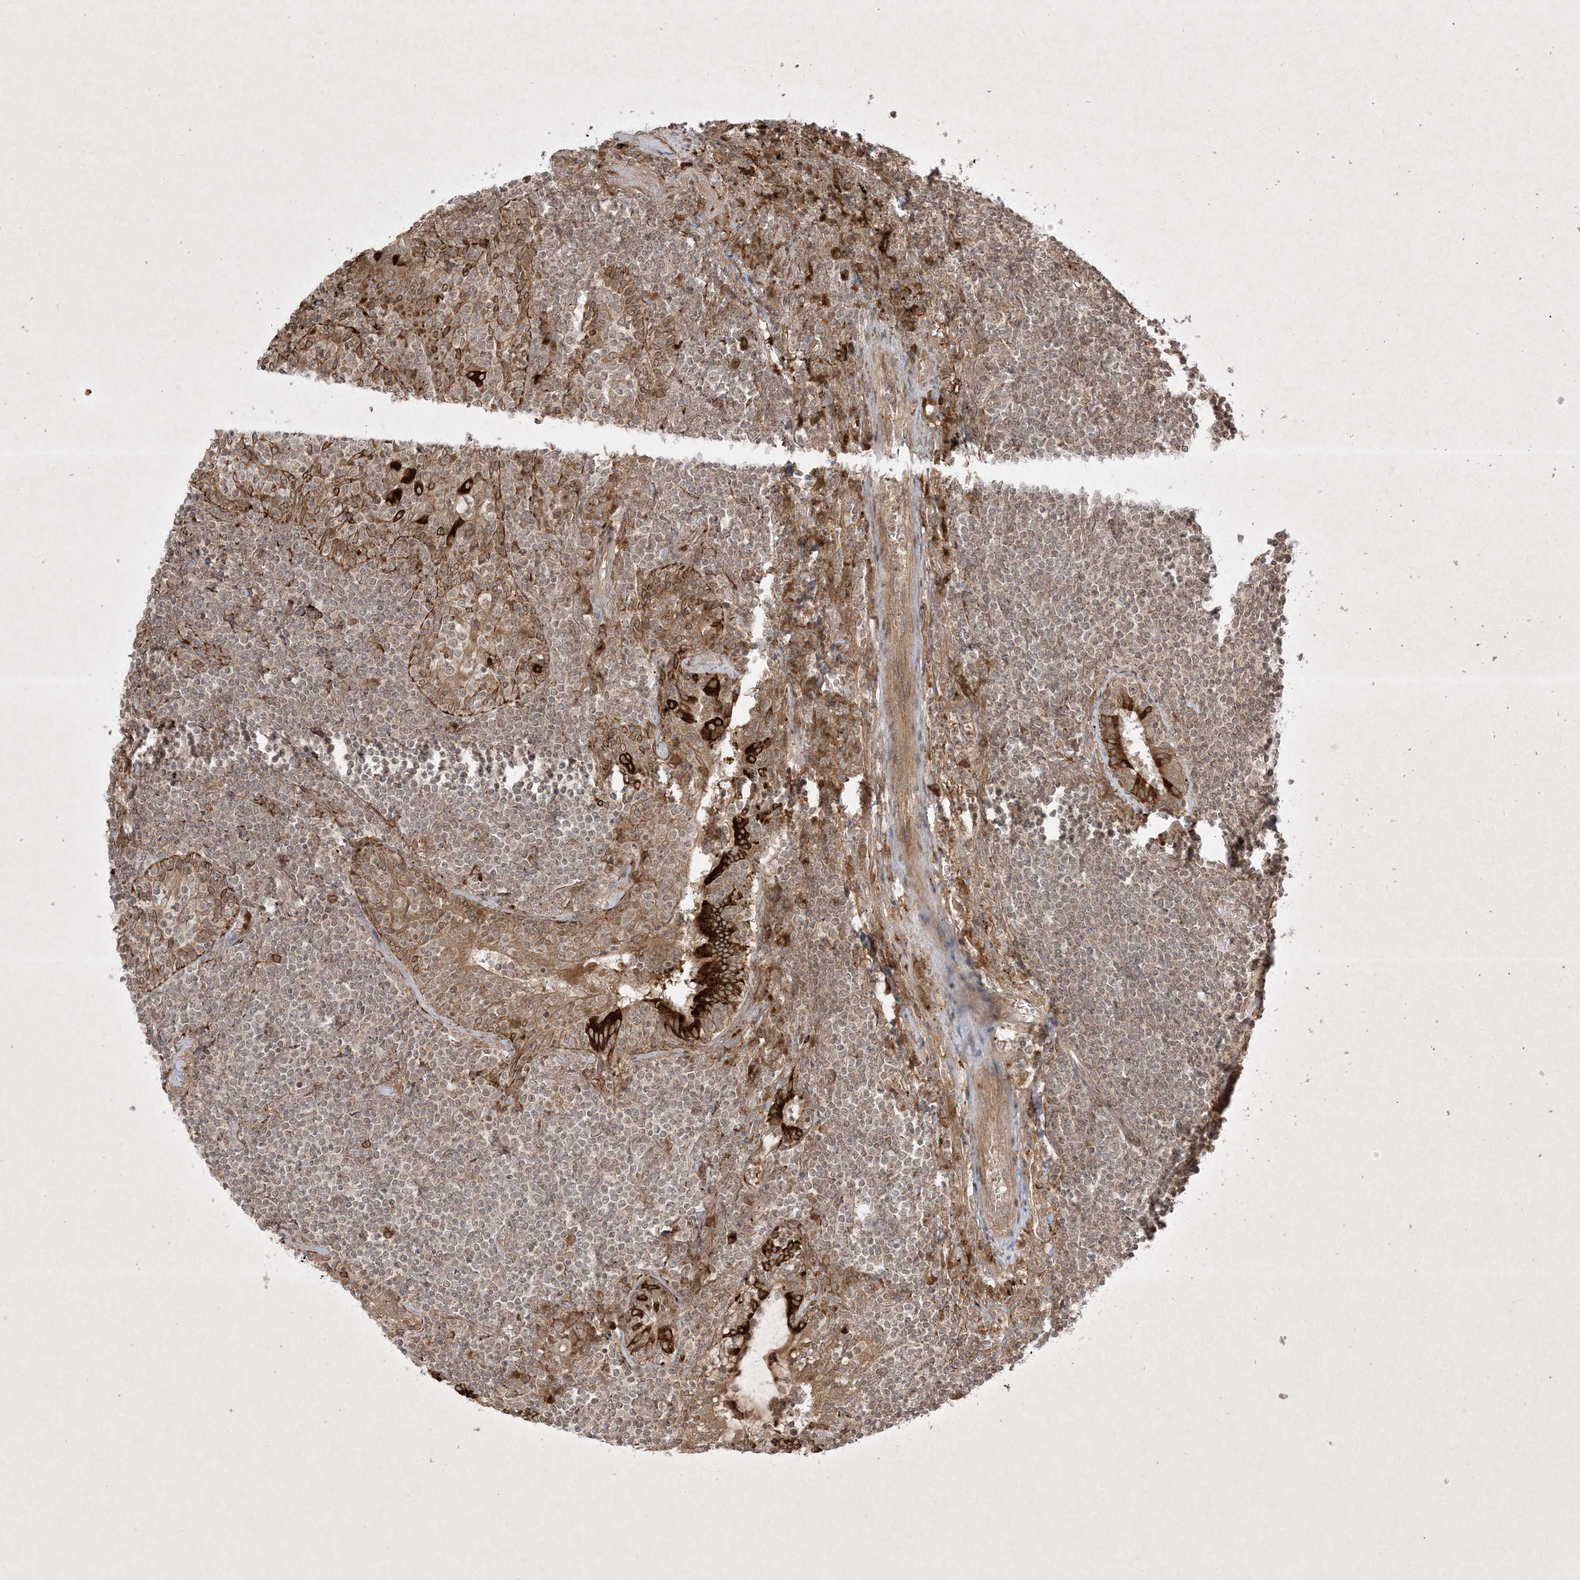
{"staining": {"intensity": "weak", "quantity": ">75%", "location": "cytoplasmic/membranous"}, "tissue": "lymphoma", "cell_type": "Tumor cells", "image_type": "cancer", "snomed": [{"axis": "morphology", "description": "Malignant lymphoma, non-Hodgkin's type, Low grade"}, {"axis": "topography", "description": "Lung"}], "caption": "IHC histopathology image of neoplastic tissue: lymphoma stained using immunohistochemistry (IHC) reveals low levels of weak protein expression localized specifically in the cytoplasmic/membranous of tumor cells, appearing as a cytoplasmic/membranous brown color.", "gene": "PTK6", "patient": {"sex": "female", "age": 71}}